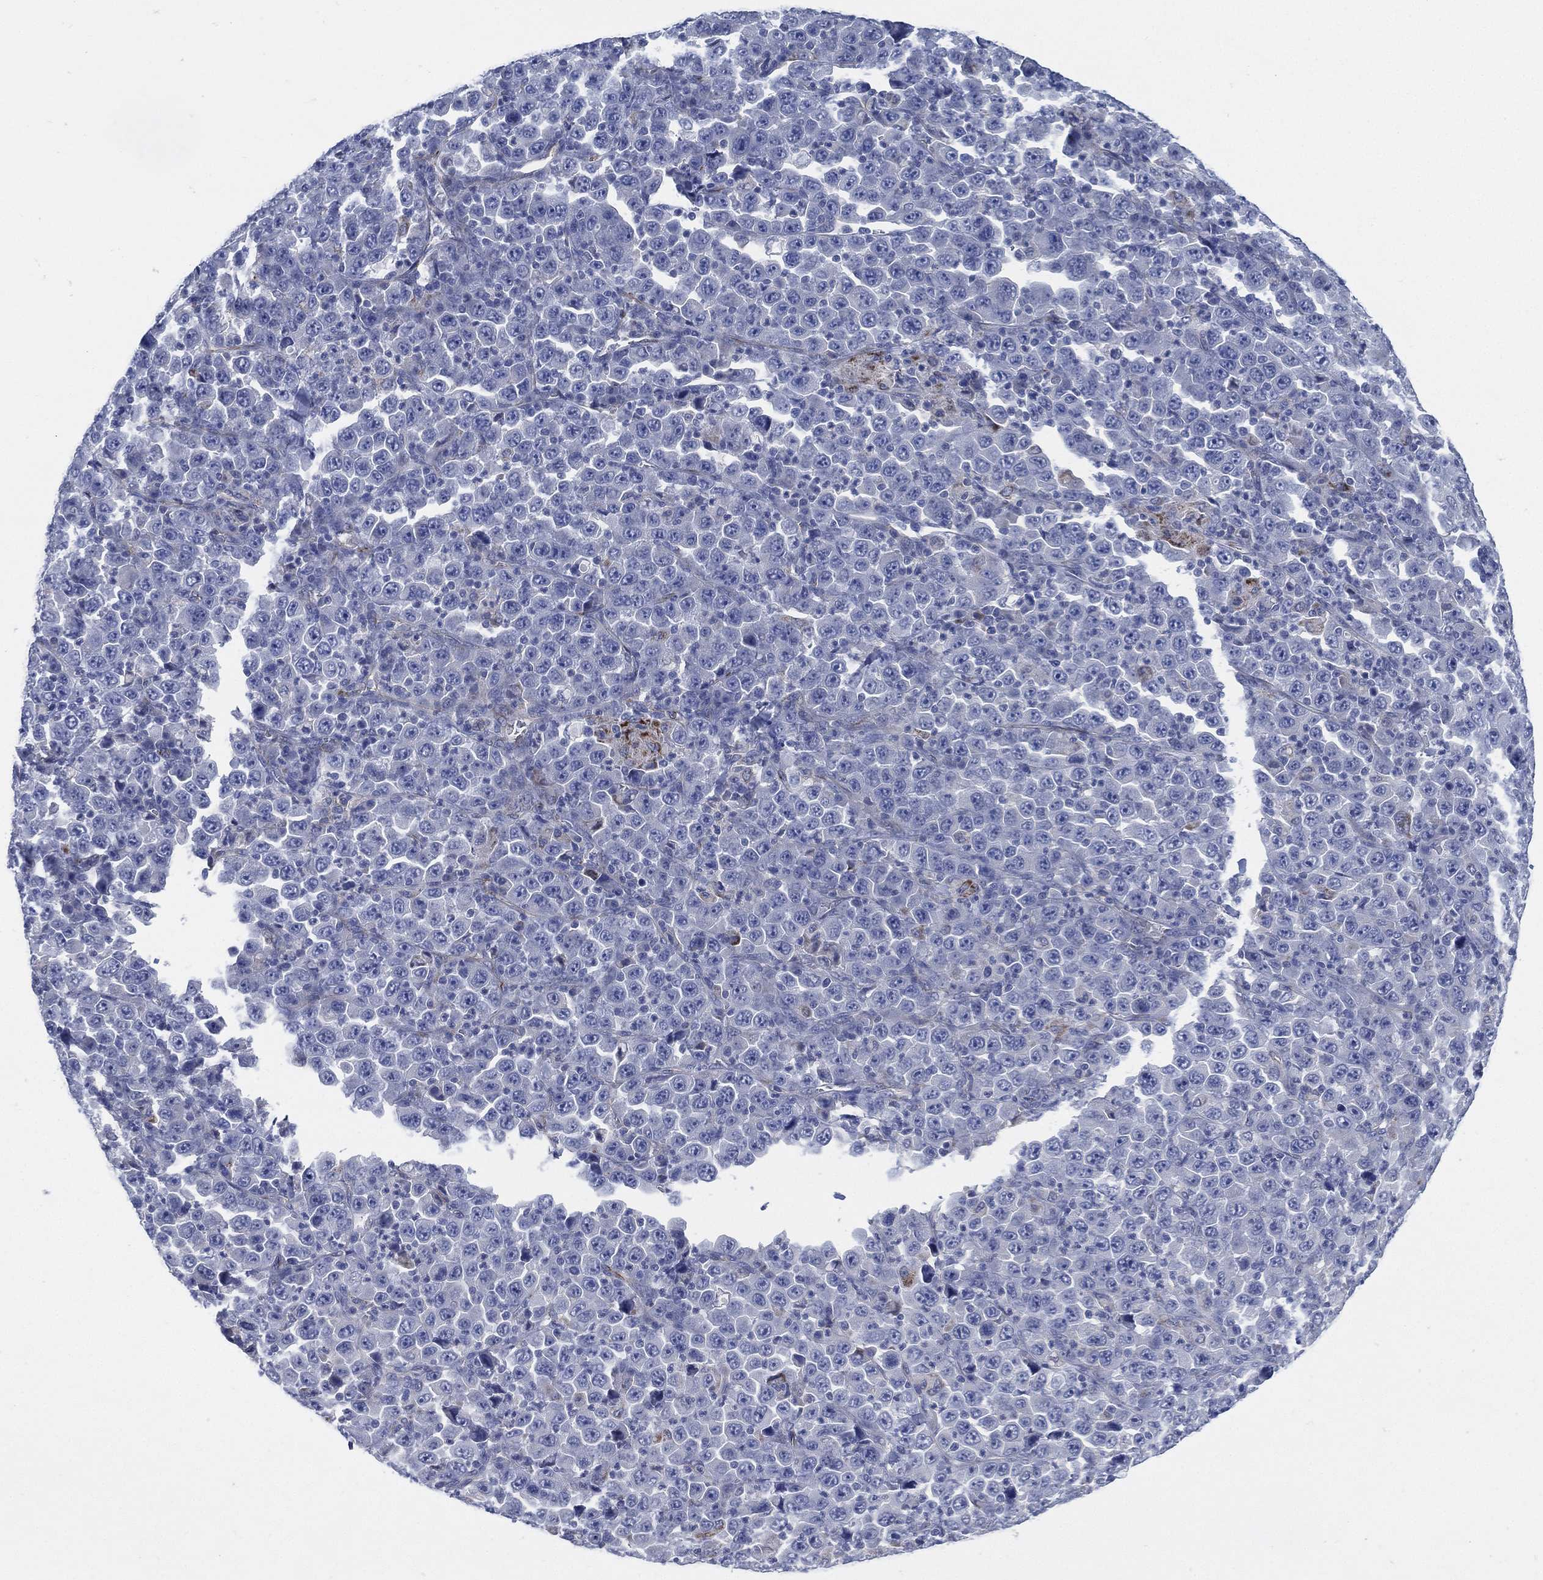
{"staining": {"intensity": "negative", "quantity": "none", "location": "none"}, "tissue": "stomach cancer", "cell_type": "Tumor cells", "image_type": "cancer", "snomed": [{"axis": "morphology", "description": "Normal tissue, NOS"}, {"axis": "morphology", "description": "Adenocarcinoma, NOS"}, {"axis": "topography", "description": "Stomach, upper"}, {"axis": "topography", "description": "Stomach"}], "caption": "An image of stomach adenocarcinoma stained for a protein shows no brown staining in tumor cells.", "gene": "C5orf46", "patient": {"sex": "male", "age": 59}}